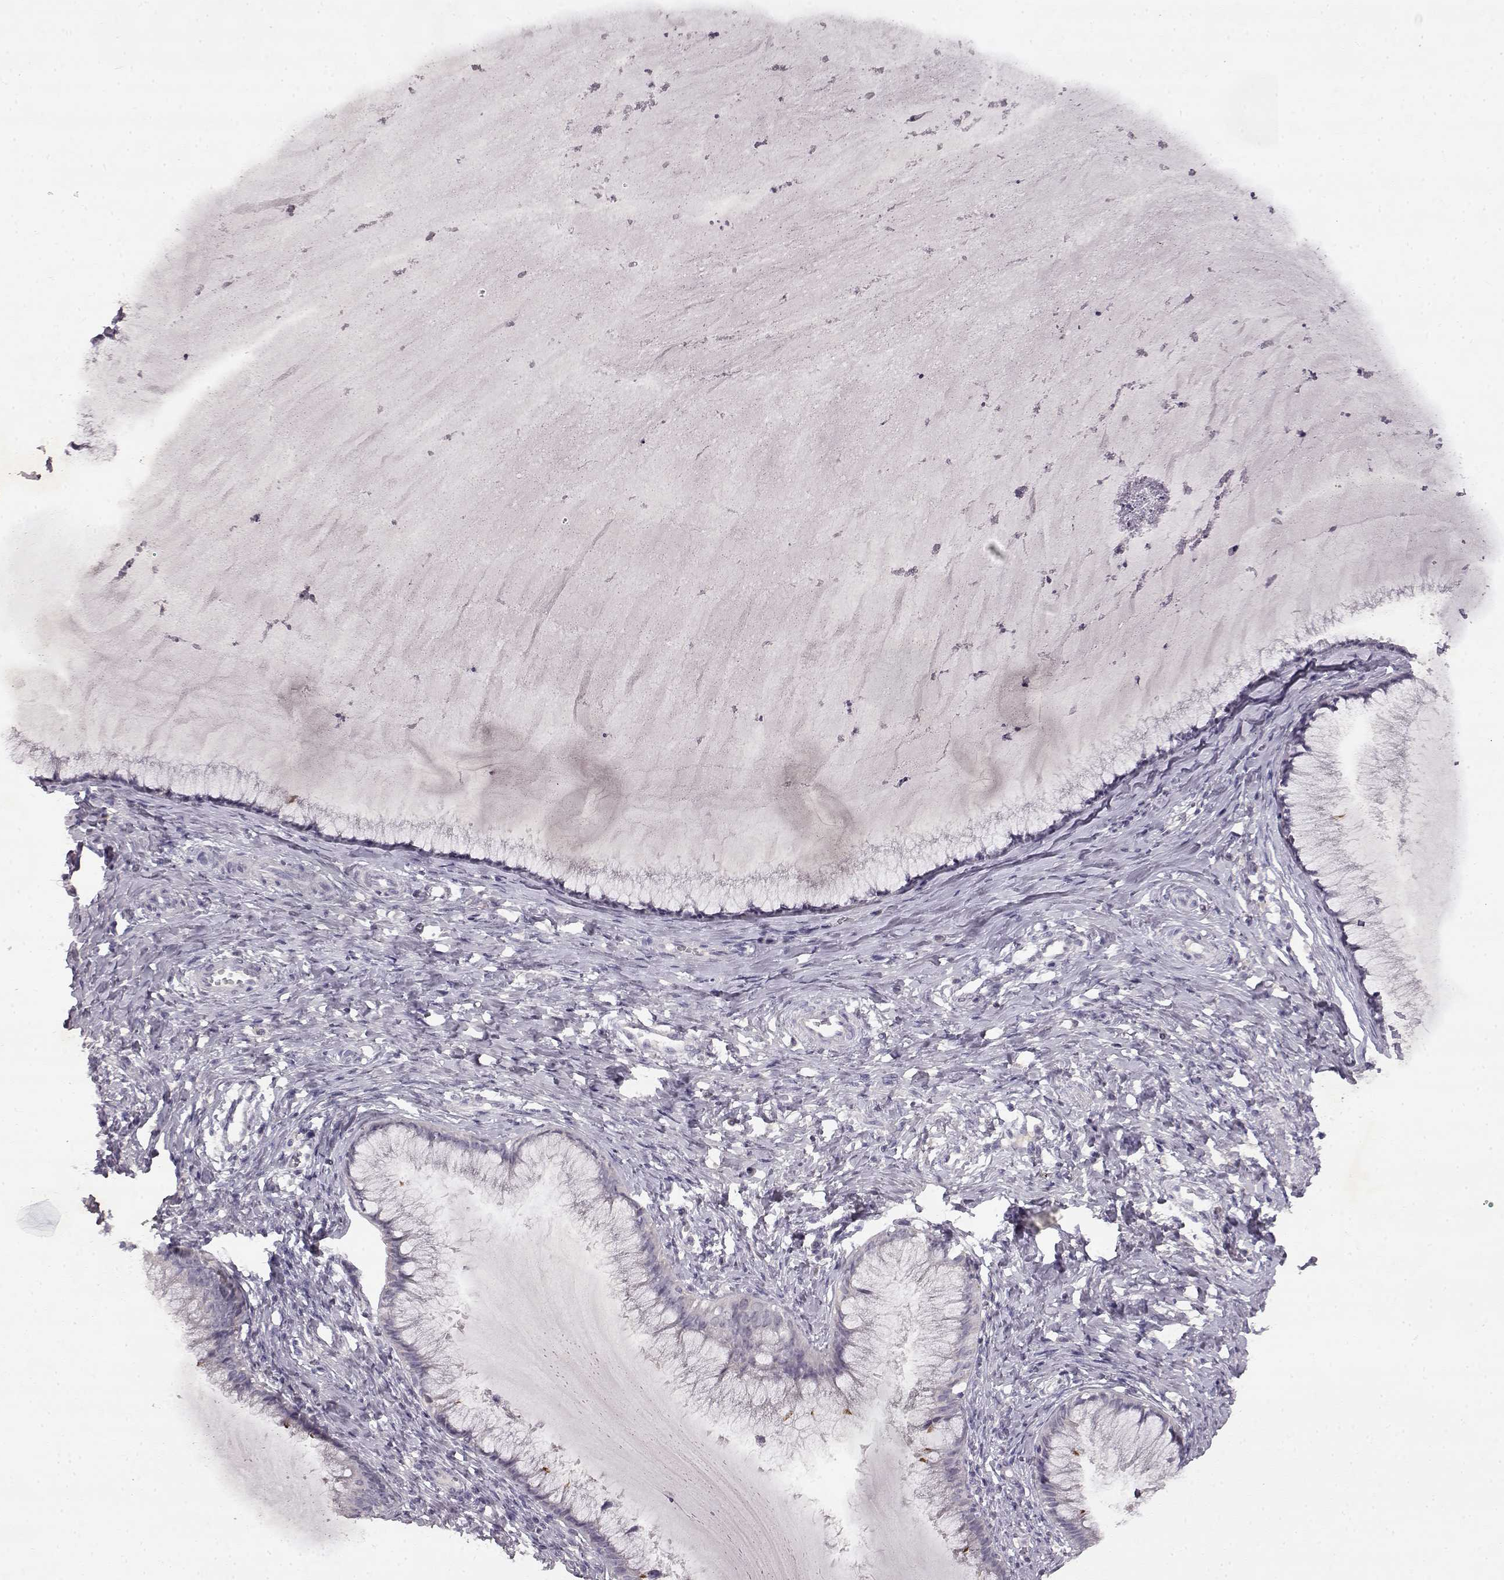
{"staining": {"intensity": "negative", "quantity": "none", "location": "none"}, "tissue": "cervical cancer", "cell_type": "Tumor cells", "image_type": "cancer", "snomed": [{"axis": "morphology", "description": "Squamous cell carcinoma, NOS"}, {"axis": "topography", "description": "Cervix"}], "caption": "High power microscopy micrograph of an immunohistochemistry (IHC) micrograph of cervical cancer (squamous cell carcinoma), revealing no significant expression in tumor cells. Nuclei are stained in blue.", "gene": "SPAG17", "patient": {"sex": "female", "age": 36}}